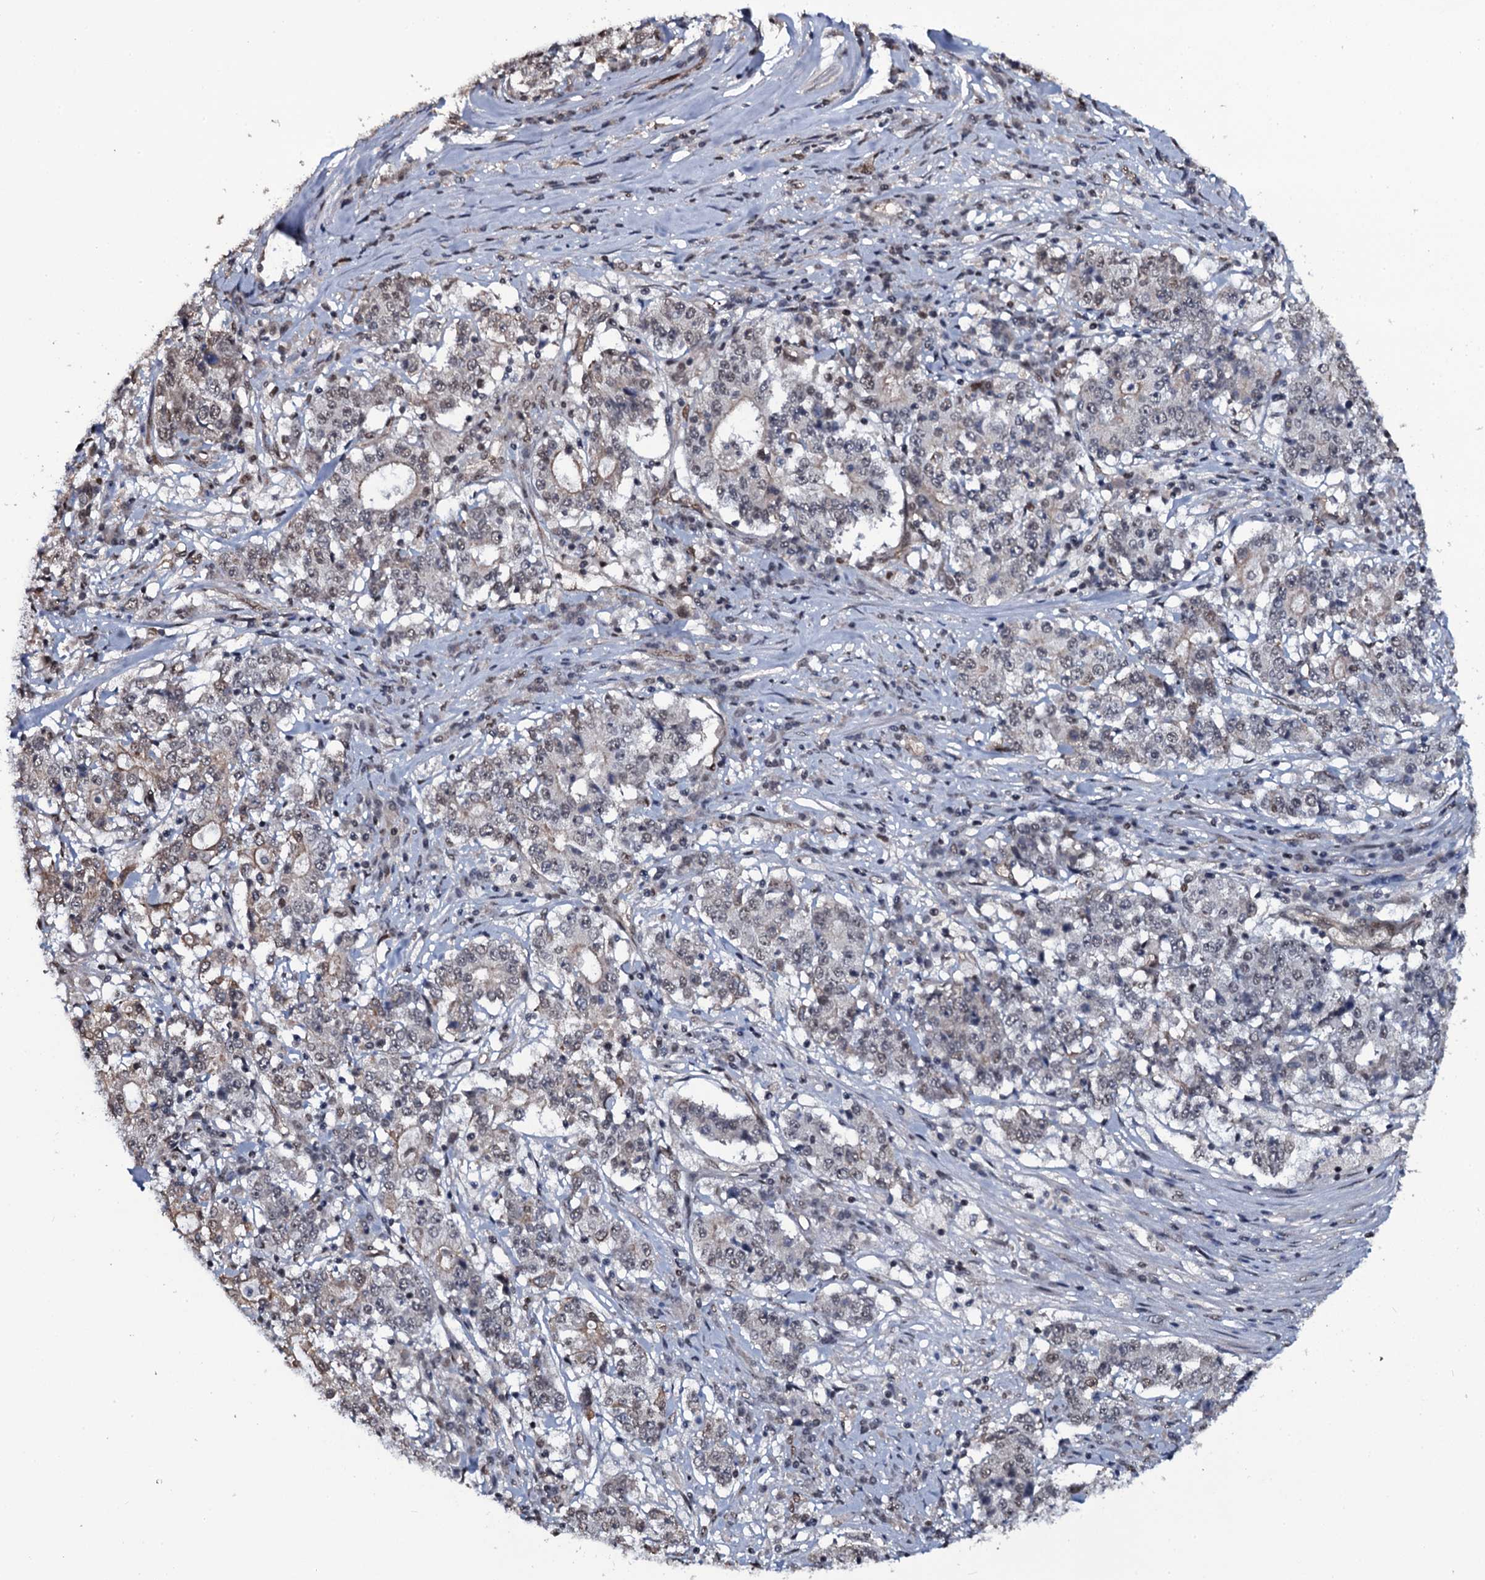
{"staining": {"intensity": "weak", "quantity": "<25%", "location": "cytoplasmic/membranous,nuclear"}, "tissue": "stomach cancer", "cell_type": "Tumor cells", "image_type": "cancer", "snomed": [{"axis": "morphology", "description": "Adenocarcinoma, NOS"}, {"axis": "topography", "description": "Stomach"}], "caption": "An immunohistochemistry (IHC) image of stomach cancer is shown. There is no staining in tumor cells of stomach cancer. (DAB (3,3'-diaminobenzidine) immunohistochemistry, high magnification).", "gene": "SH2D4B", "patient": {"sex": "male", "age": 59}}